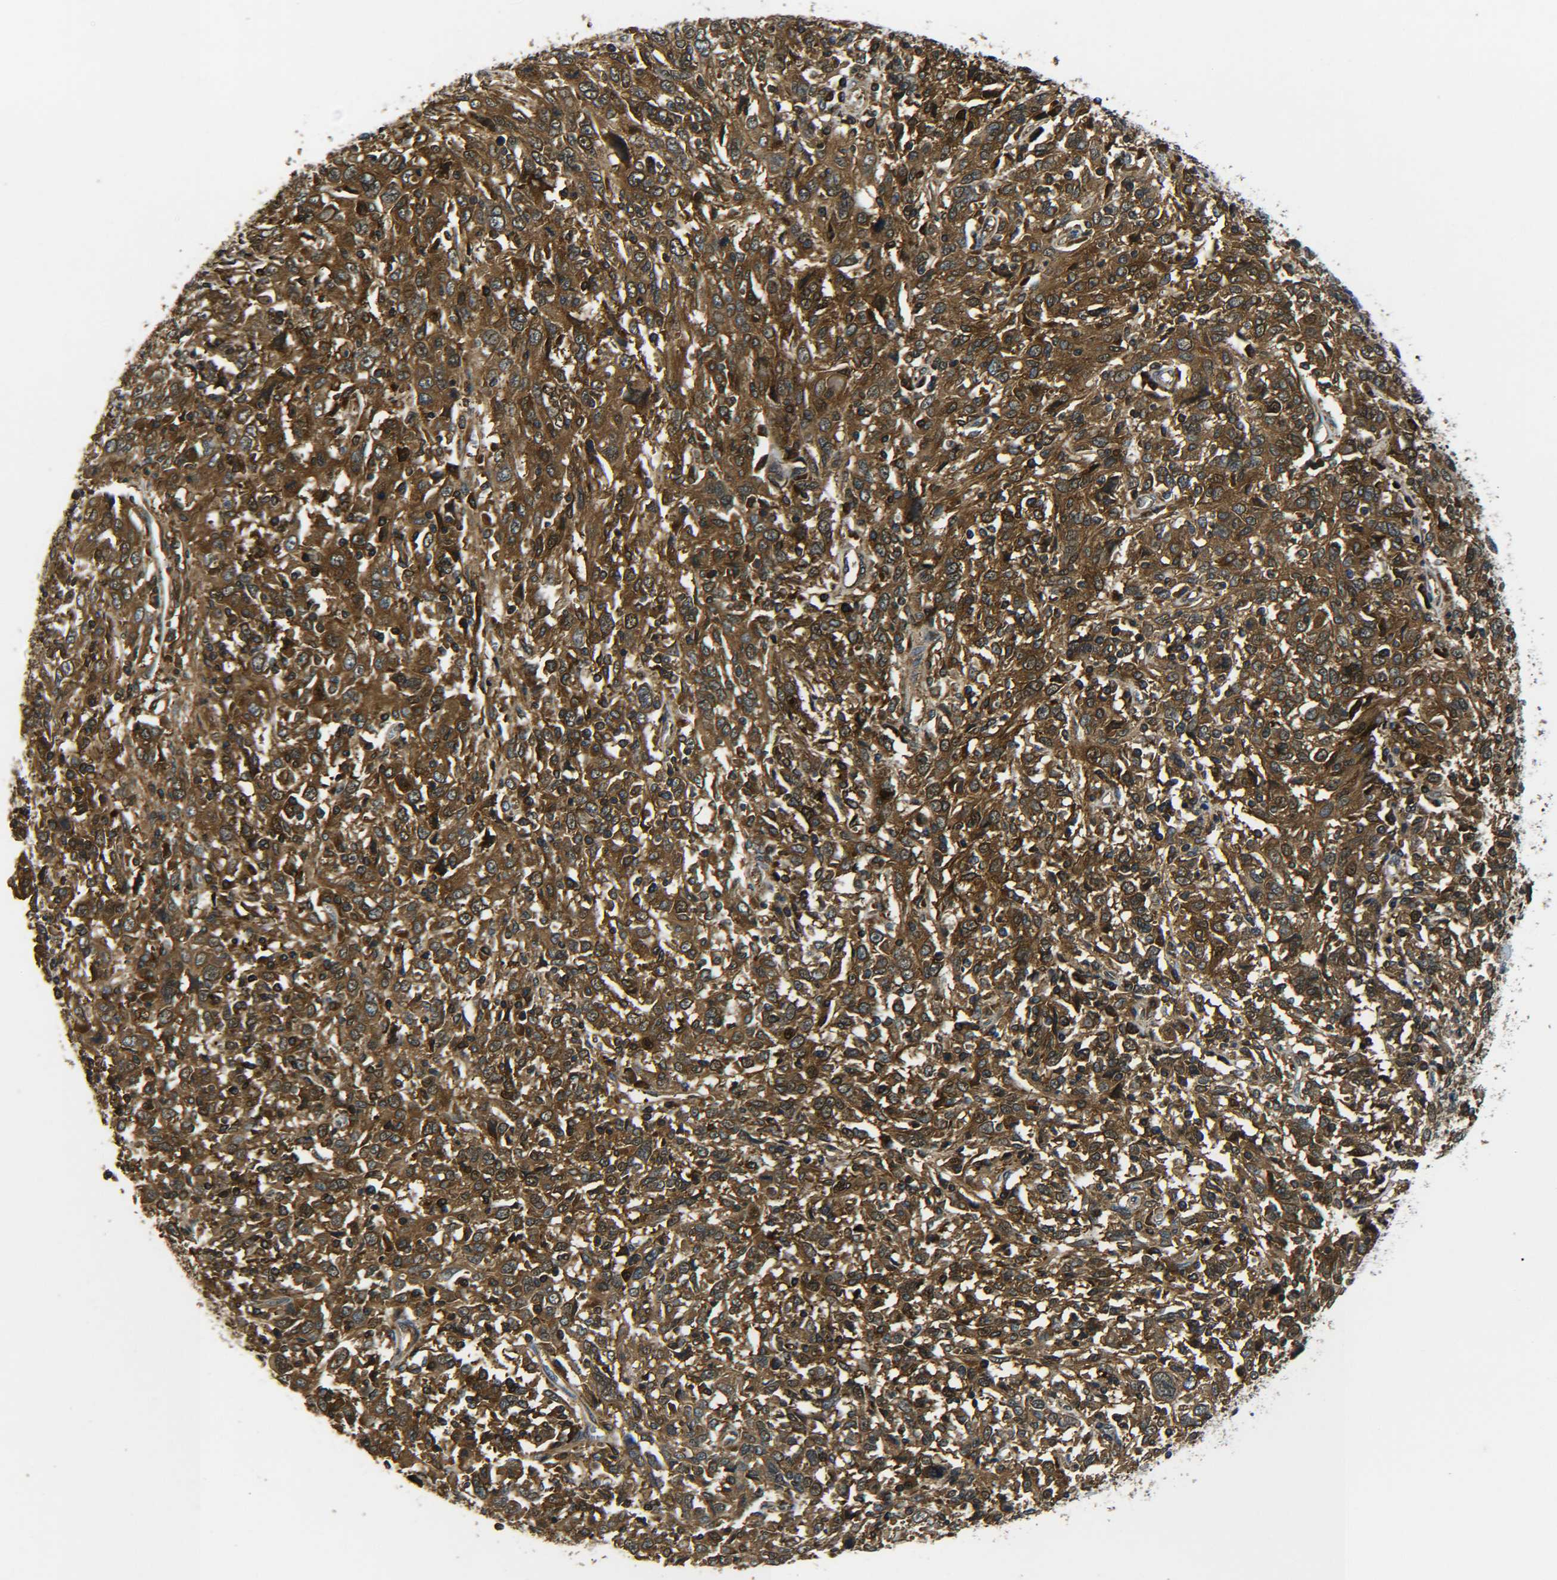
{"staining": {"intensity": "strong", "quantity": ">75%", "location": "cytoplasmic/membranous"}, "tissue": "cervical cancer", "cell_type": "Tumor cells", "image_type": "cancer", "snomed": [{"axis": "morphology", "description": "Squamous cell carcinoma, NOS"}, {"axis": "topography", "description": "Cervix"}], "caption": "Squamous cell carcinoma (cervical) stained with a protein marker shows strong staining in tumor cells.", "gene": "PREB", "patient": {"sex": "female", "age": 46}}